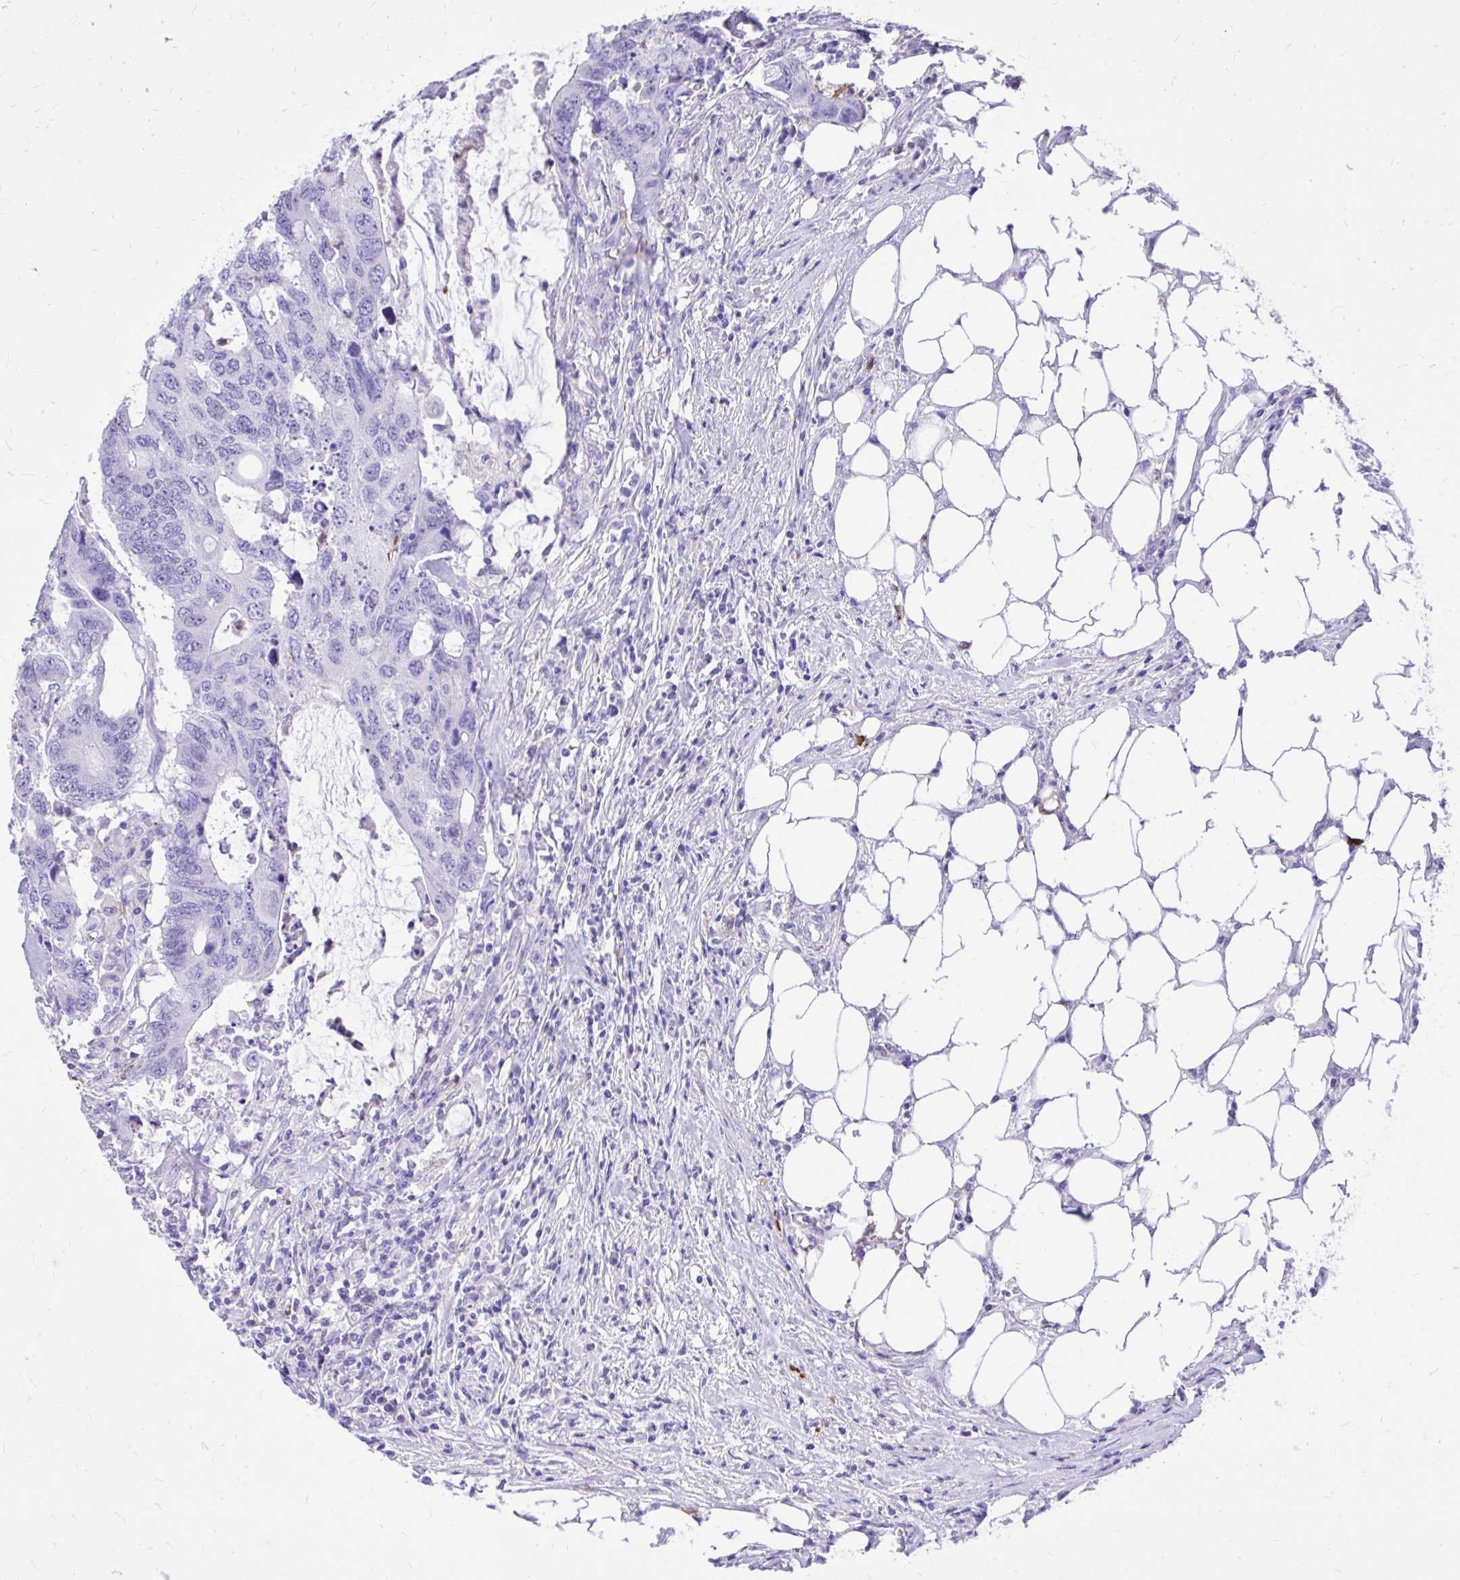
{"staining": {"intensity": "negative", "quantity": "none", "location": "none"}, "tissue": "colorectal cancer", "cell_type": "Tumor cells", "image_type": "cancer", "snomed": [{"axis": "morphology", "description": "Adenocarcinoma, NOS"}, {"axis": "topography", "description": "Colon"}], "caption": "The micrograph exhibits no staining of tumor cells in colorectal cancer (adenocarcinoma). The staining was performed using DAB to visualize the protein expression in brown, while the nuclei were stained in blue with hematoxylin (Magnification: 20x).", "gene": "TLR7", "patient": {"sex": "male", "age": 71}}